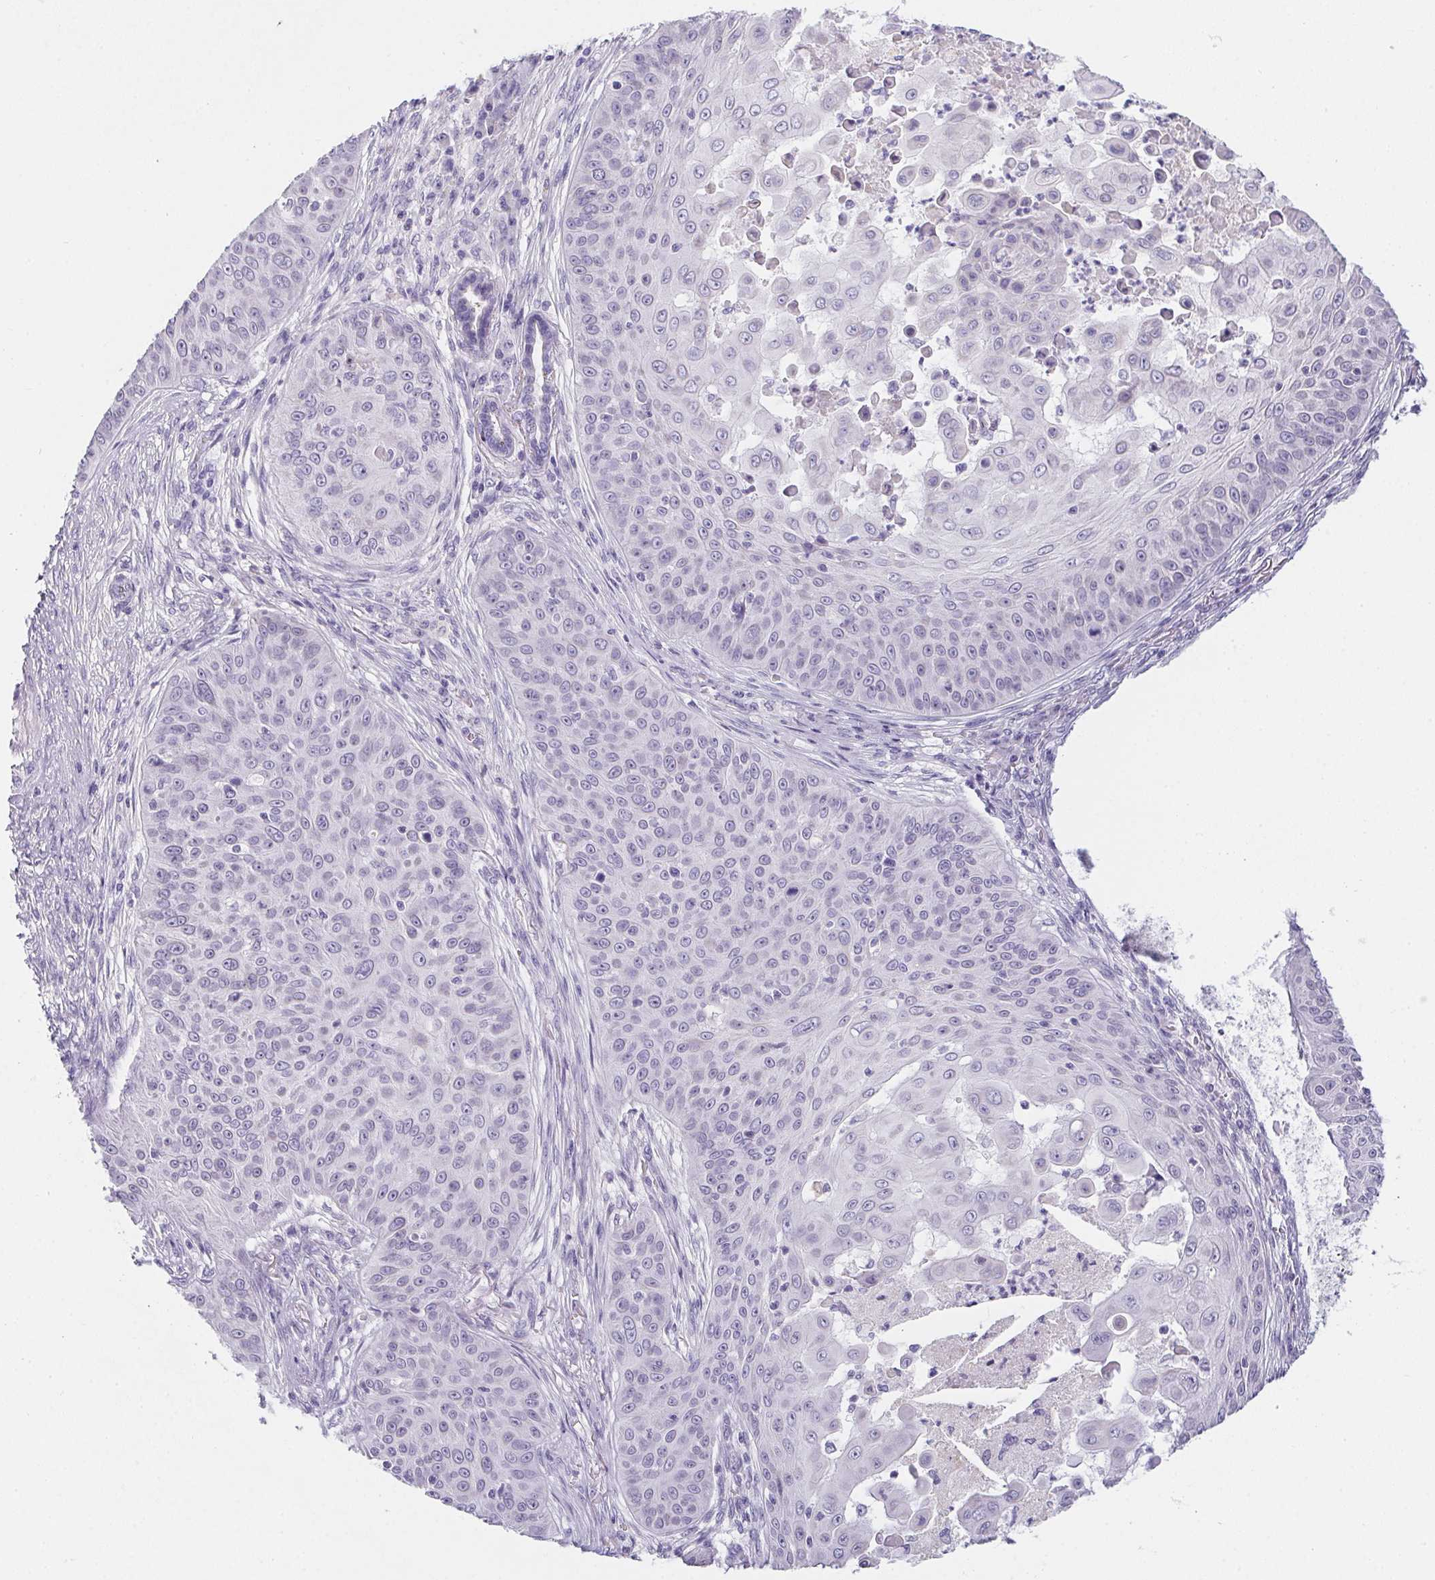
{"staining": {"intensity": "negative", "quantity": "none", "location": "none"}, "tissue": "skin cancer", "cell_type": "Tumor cells", "image_type": "cancer", "snomed": [{"axis": "morphology", "description": "Squamous cell carcinoma, NOS"}, {"axis": "topography", "description": "Skin"}], "caption": "Immunohistochemistry (IHC) image of neoplastic tissue: human squamous cell carcinoma (skin) stained with DAB demonstrates no significant protein expression in tumor cells.", "gene": "MAP1A", "patient": {"sex": "male", "age": 82}}